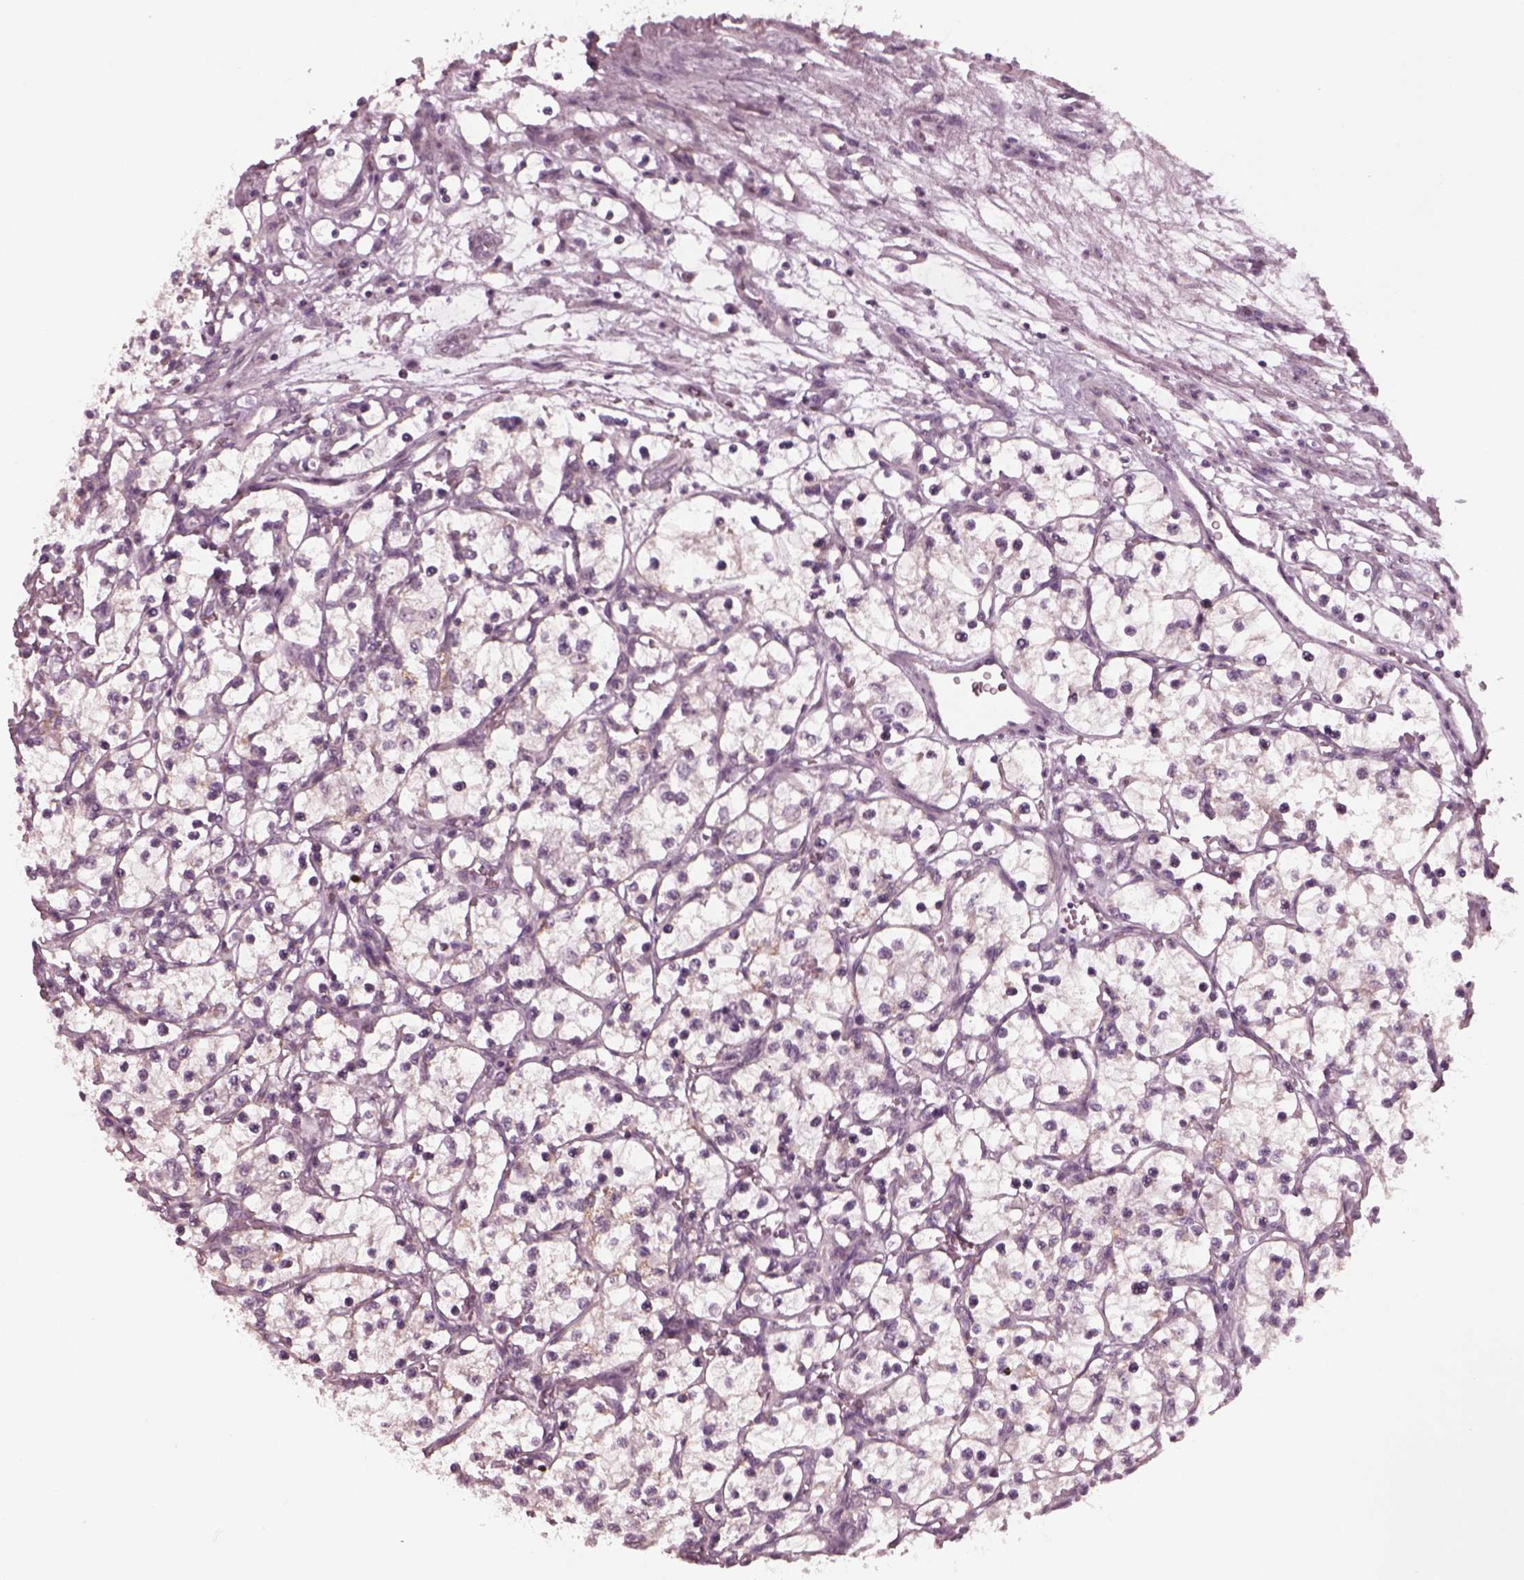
{"staining": {"intensity": "negative", "quantity": "none", "location": "none"}, "tissue": "renal cancer", "cell_type": "Tumor cells", "image_type": "cancer", "snomed": [{"axis": "morphology", "description": "Adenocarcinoma, NOS"}, {"axis": "topography", "description": "Kidney"}], "caption": "High magnification brightfield microscopy of adenocarcinoma (renal) stained with DAB (3,3'-diaminobenzidine) (brown) and counterstained with hematoxylin (blue): tumor cells show no significant positivity.", "gene": "CELSR3", "patient": {"sex": "female", "age": 69}}